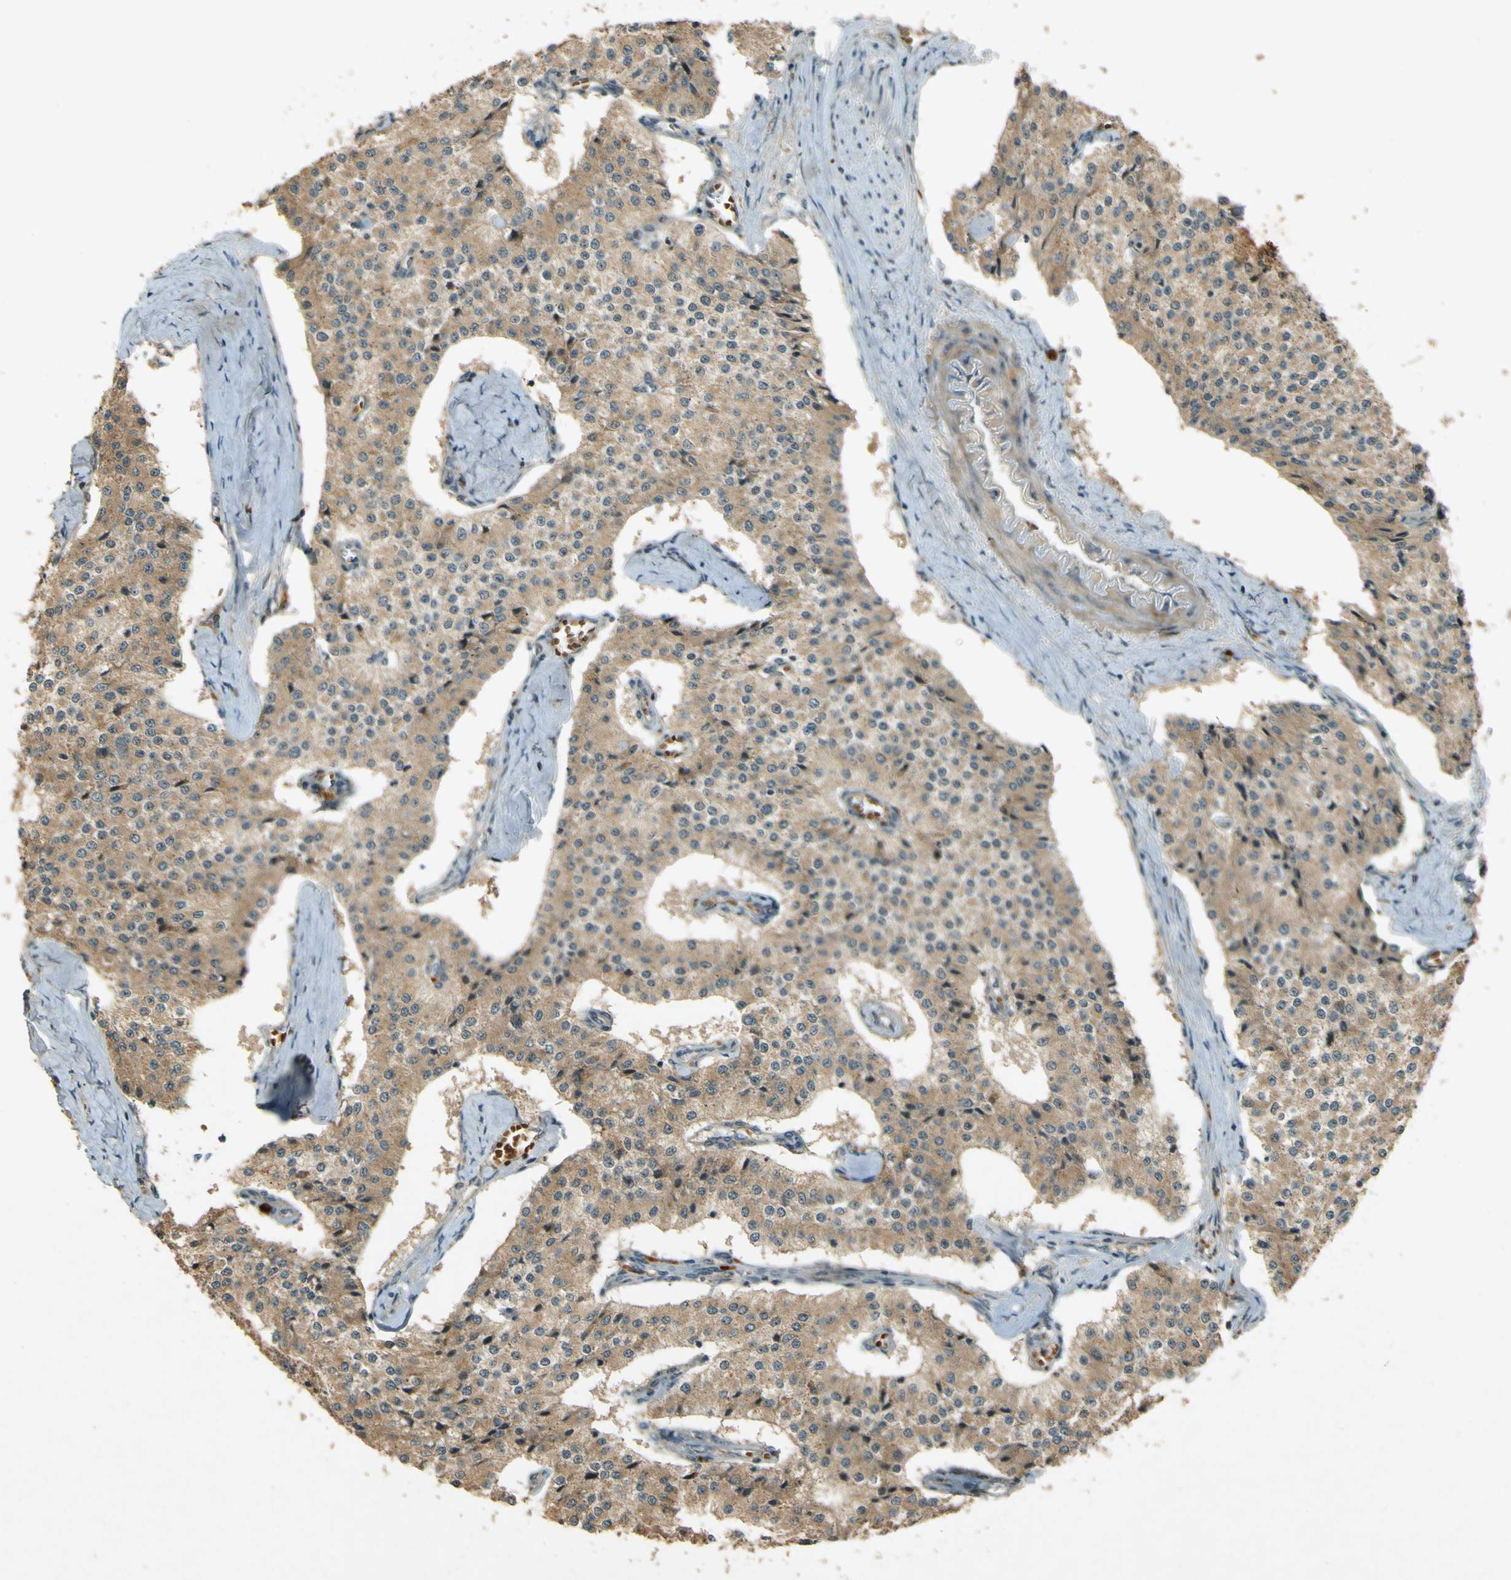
{"staining": {"intensity": "moderate", "quantity": "<25%", "location": "cytoplasmic/membranous"}, "tissue": "carcinoid", "cell_type": "Tumor cells", "image_type": "cancer", "snomed": [{"axis": "morphology", "description": "Carcinoid, malignant, NOS"}, {"axis": "topography", "description": "Colon"}], "caption": "Carcinoid stained for a protein shows moderate cytoplasmic/membranous positivity in tumor cells. The protein of interest is shown in brown color, while the nuclei are stained blue.", "gene": "MPDZ", "patient": {"sex": "female", "age": 52}}